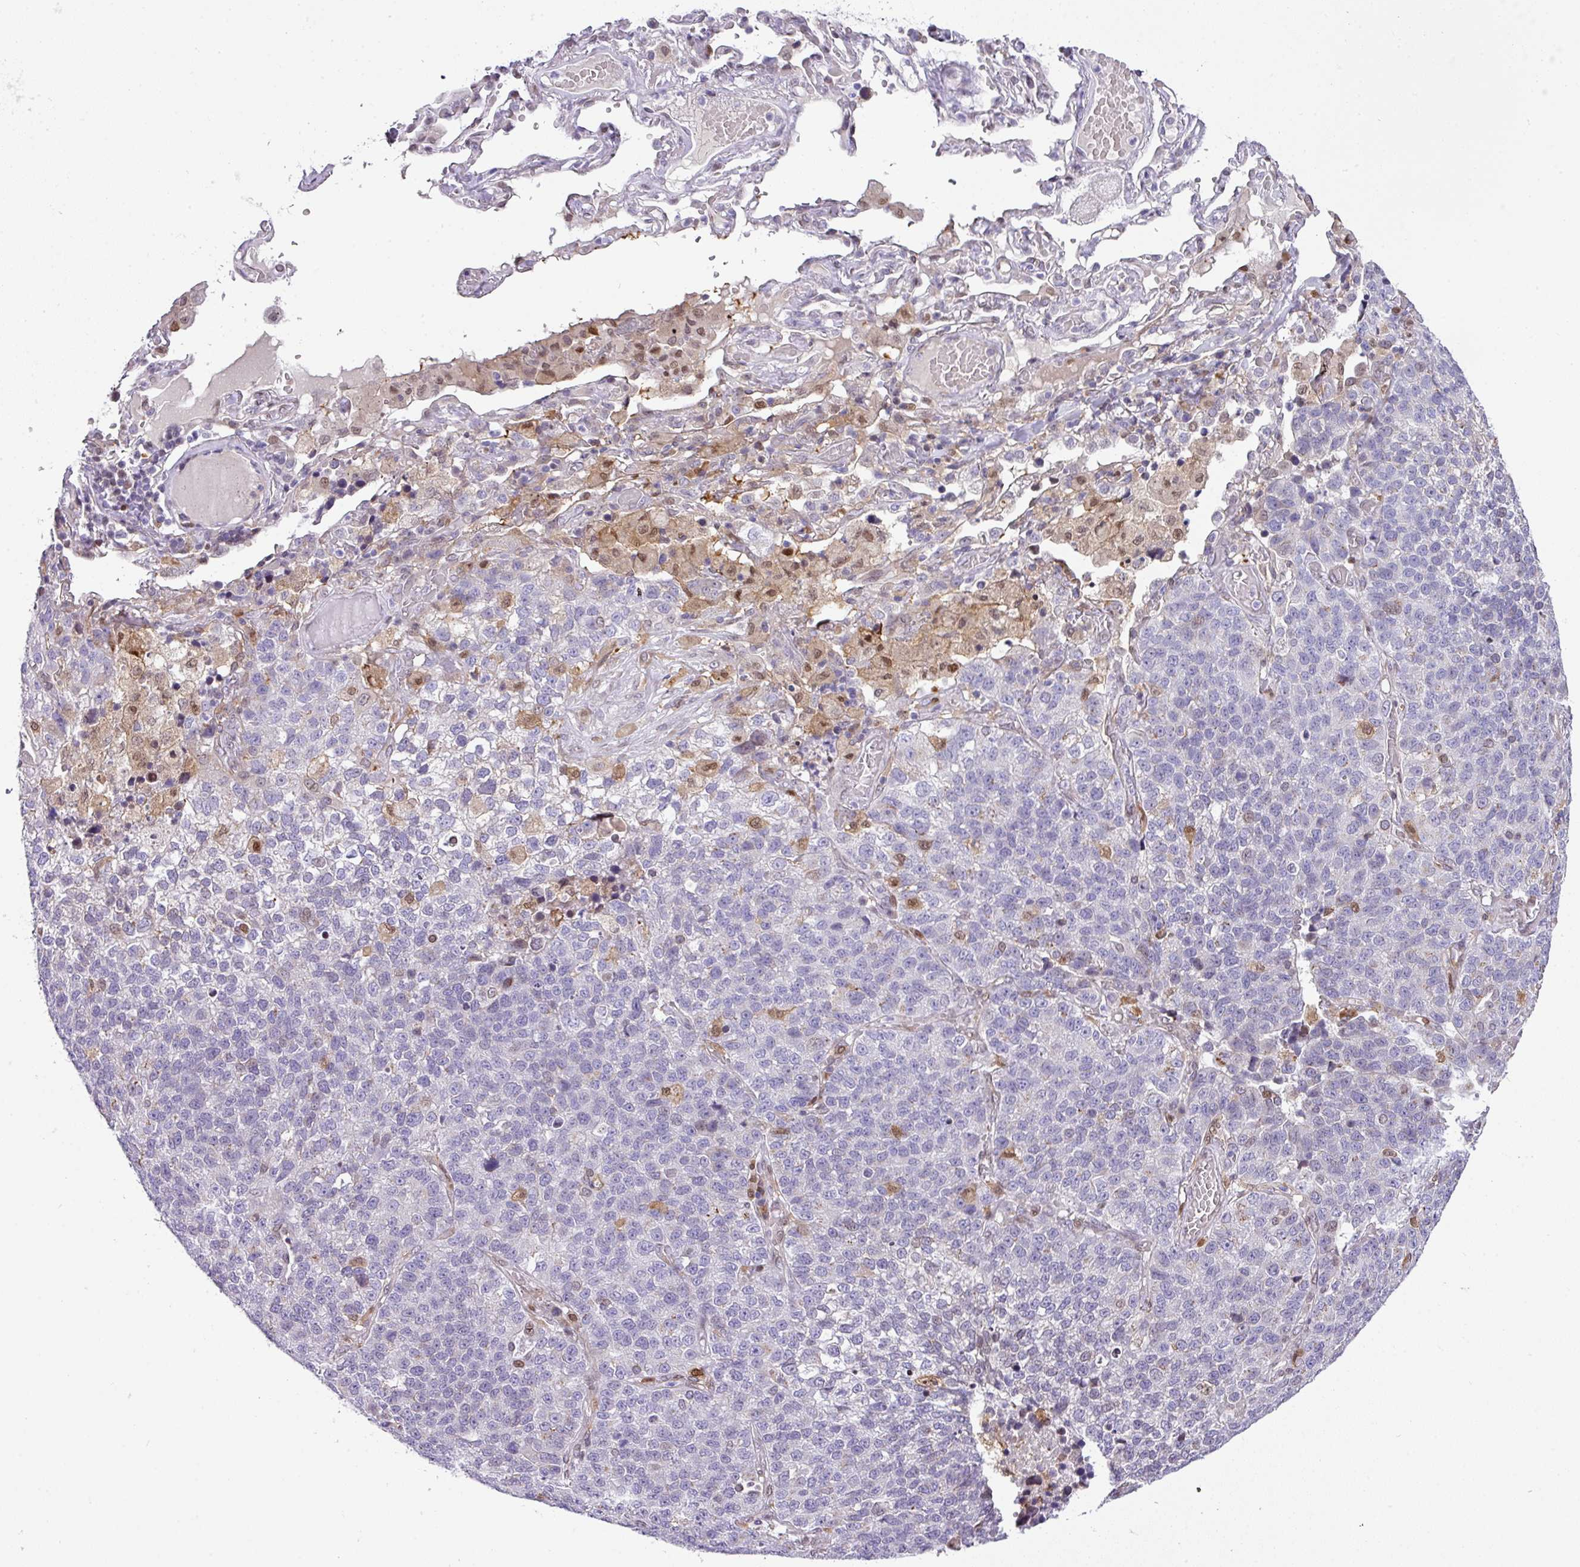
{"staining": {"intensity": "negative", "quantity": "none", "location": "none"}, "tissue": "lung cancer", "cell_type": "Tumor cells", "image_type": "cancer", "snomed": [{"axis": "morphology", "description": "Adenocarcinoma, NOS"}, {"axis": "topography", "description": "Lung"}], "caption": "A micrograph of lung adenocarcinoma stained for a protein displays no brown staining in tumor cells.", "gene": "PLK1", "patient": {"sex": "male", "age": 49}}